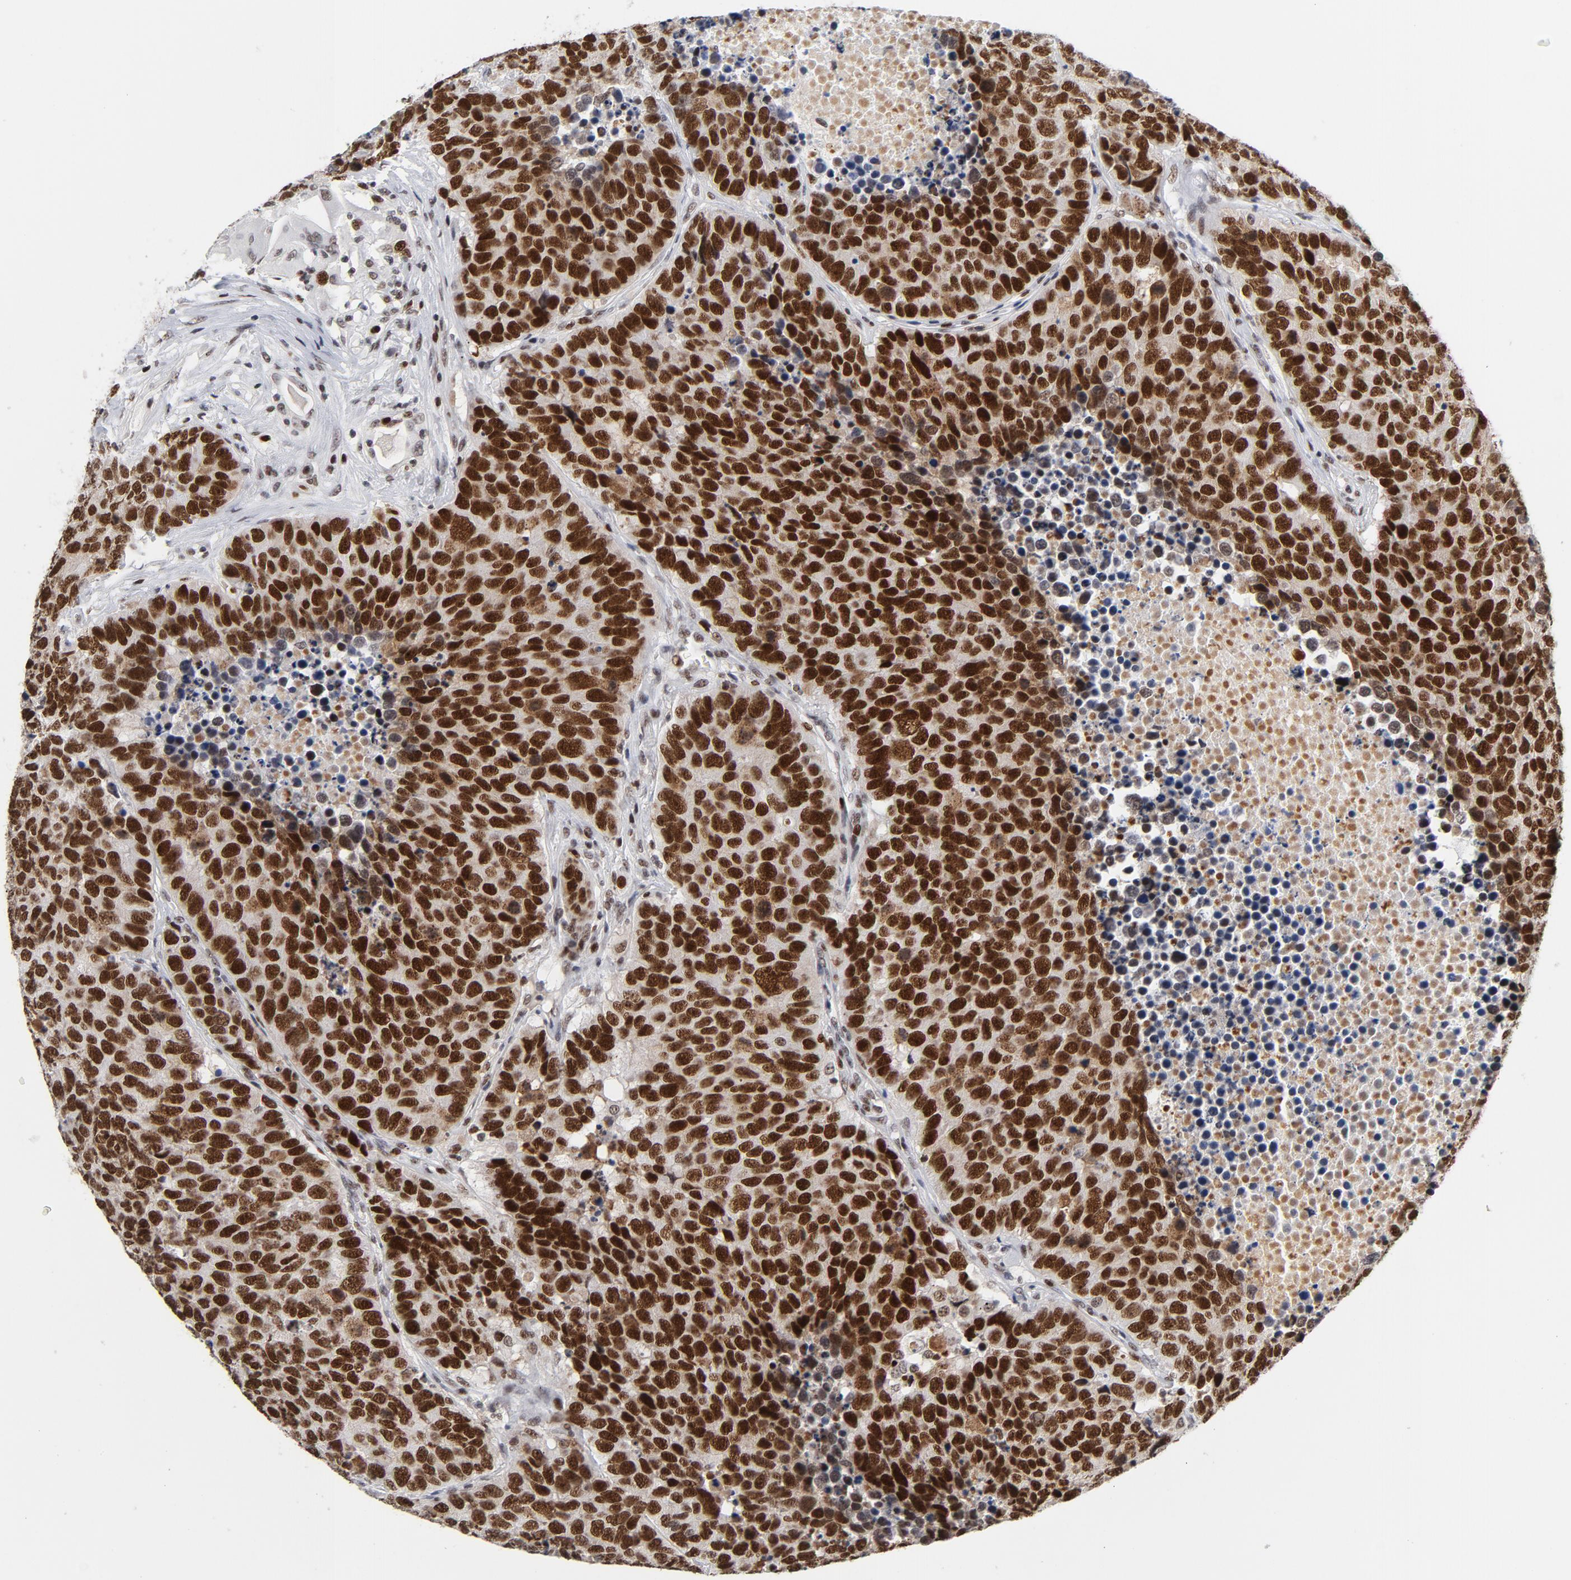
{"staining": {"intensity": "strong", "quantity": ">75%", "location": "nuclear"}, "tissue": "carcinoid", "cell_type": "Tumor cells", "image_type": "cancer", "snomed": [{"axis": "morphology", "description": "Carcinoid, malignant, NOS"}, {"axis": "topography", "description": "Lung"}], "caption": "Protein analysis of carcinoid tissue displays strong nuclear positivity in approximately >75% of tumor cells.", "gene": "RFC4", "patient": {"sex": "male", "age": 60}}